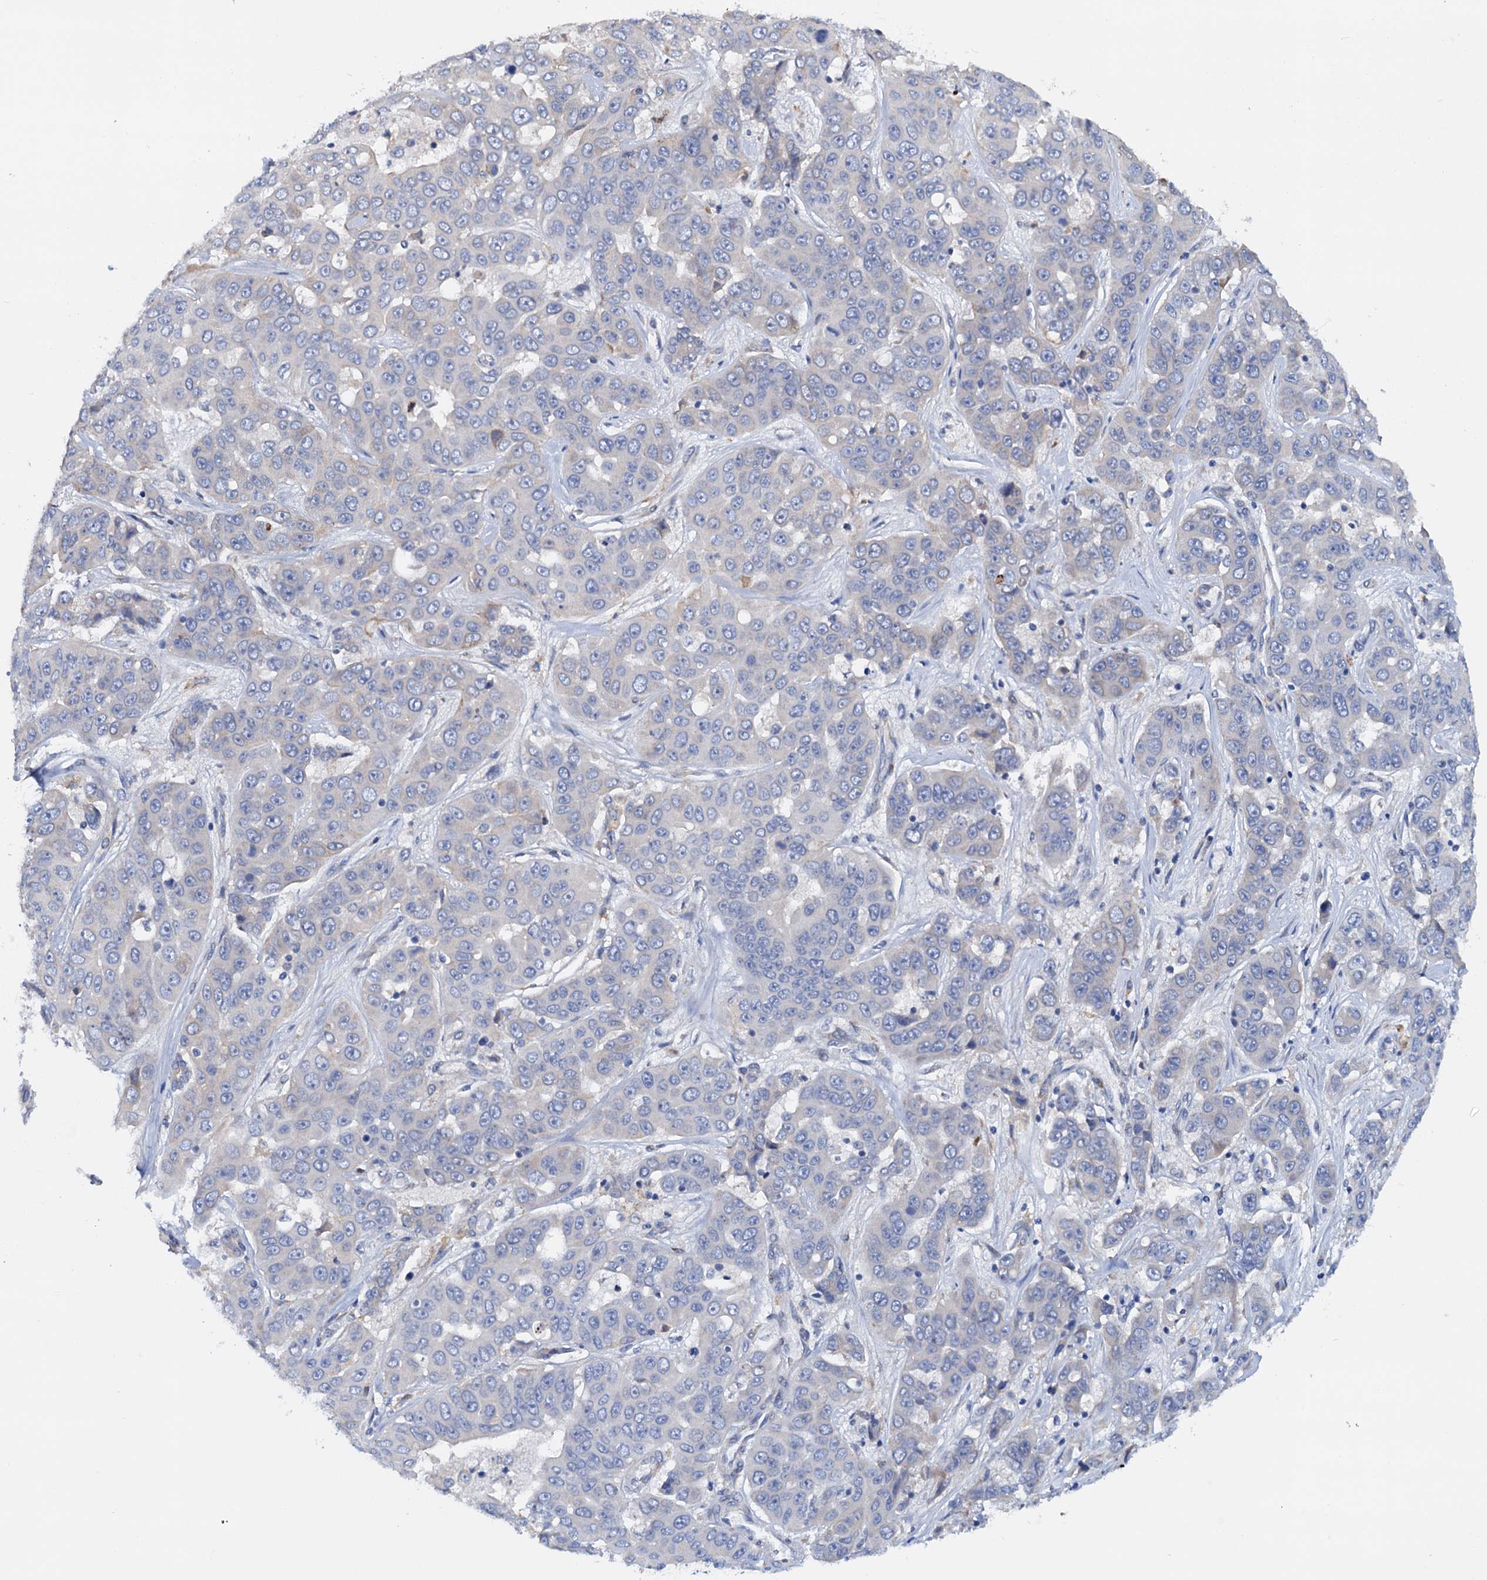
{"staining": {"intensity": "negative", "quantity": "none", "location": "none"}, "tissue": "liver cancer", "cell_type": "Tumor cells", "image_type": "cancer", "snomed": [{"axis": "morphology", "description": "Cholangiocarcinoma"}, {"axis": "topography", "description": "Liver"}], "caption": "IHC of human liver cancer (cholangiocarcinoma) exhibits no positivity in tumor cells.", "gene": "RASSF9", "patient": {"sex": "female", "age": 52}}